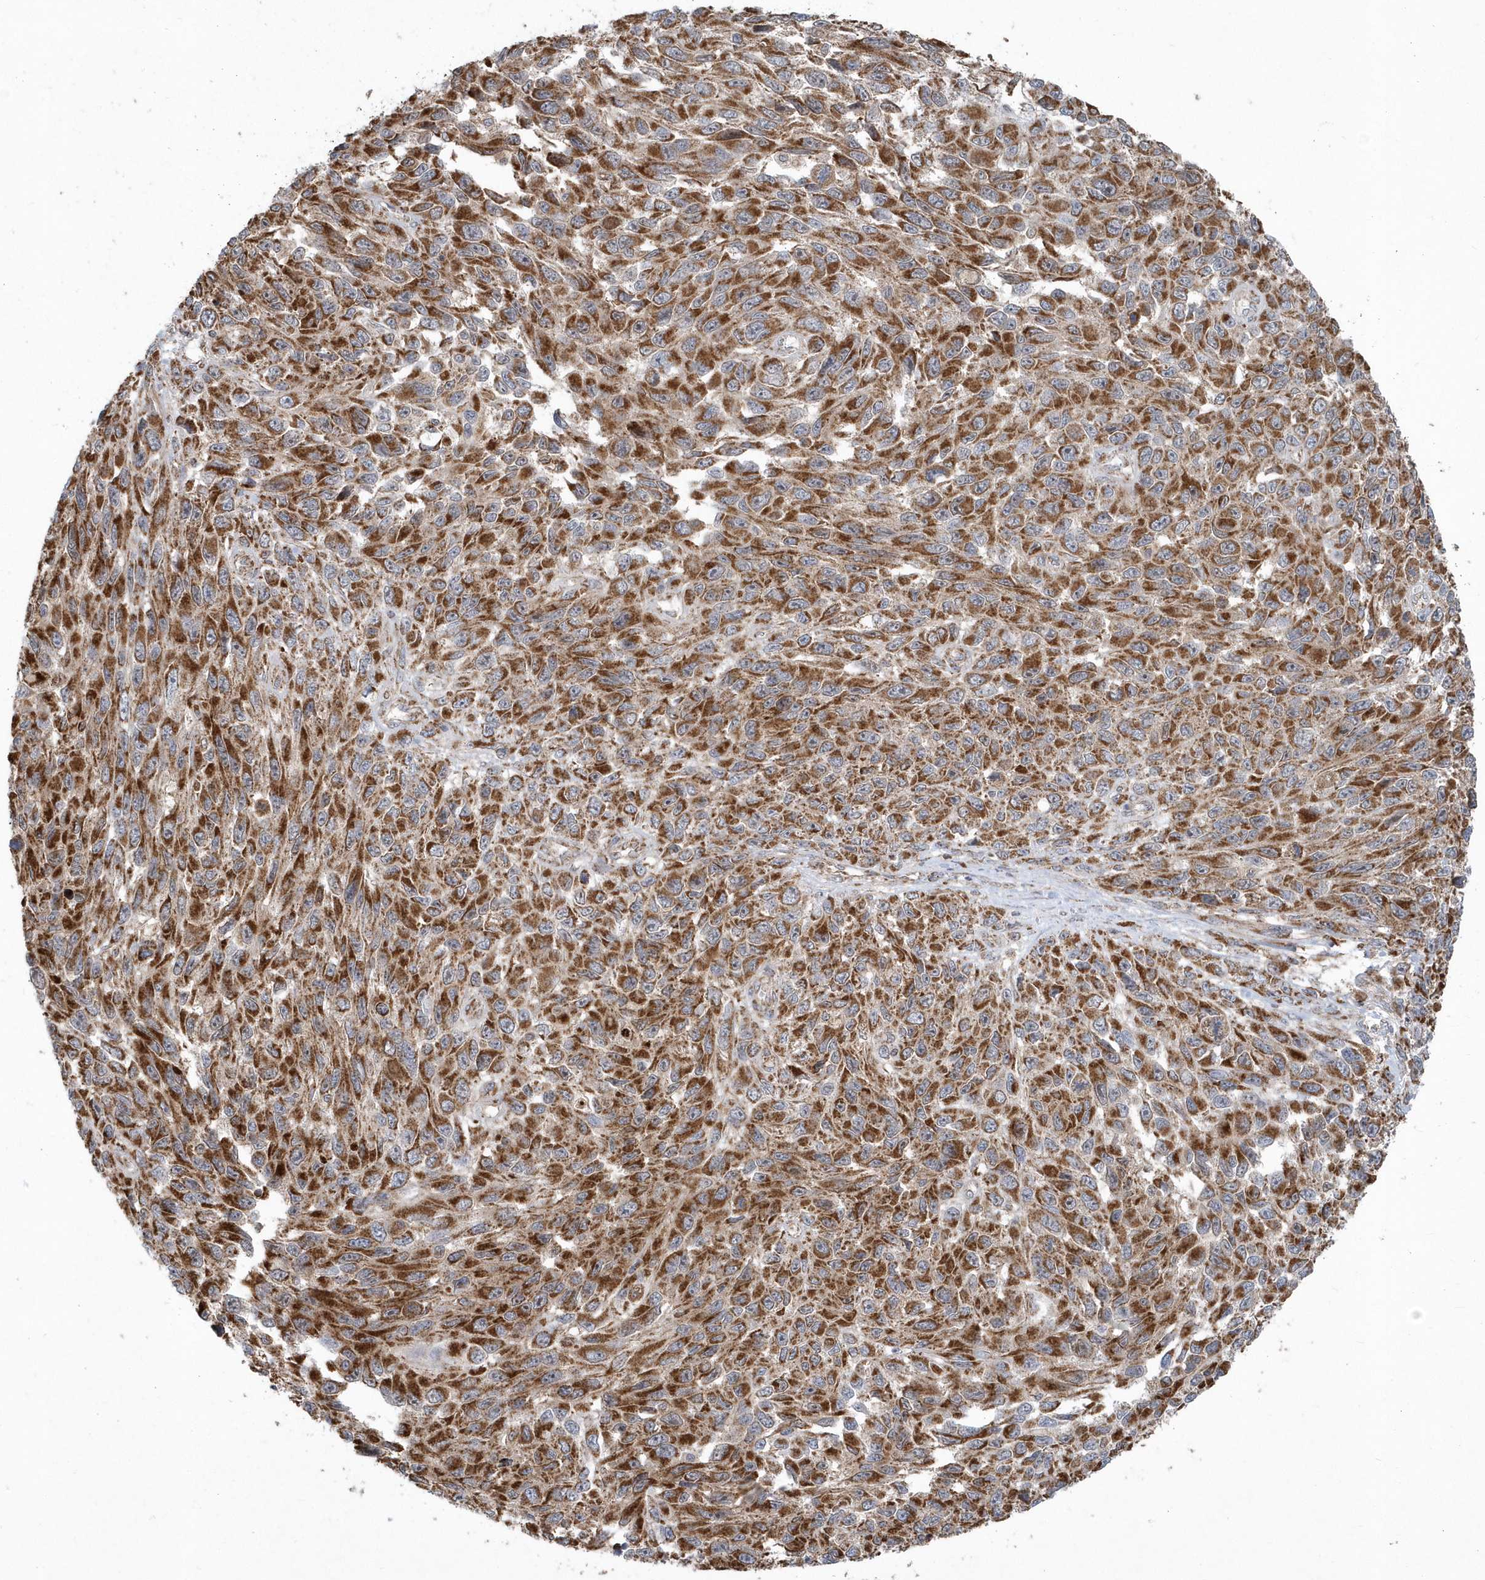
{"staining": {"intensity": "moderate", "quantity": ">75%", "location": "cytoplasmic/membranous"}, "tissue": "melanoma", "cell_type": "Tumor cells", "image_type": "cancer", "snomed": [{"axis": "morphology", "description": "Malignant melanoma, NOS"}, {"axis": "topography", "description": "Skin"}], "caption": "High-power microscopy captured an IHC image of melanoma, revealing moderate cytoplasmic/membranous staining in about >75% of tumor cells. Ihc stains the protein of interest in brown and the nuclei are stained blue.", "gene": "PPP1R7", "patient": {"sex": "female", "age": 96}}